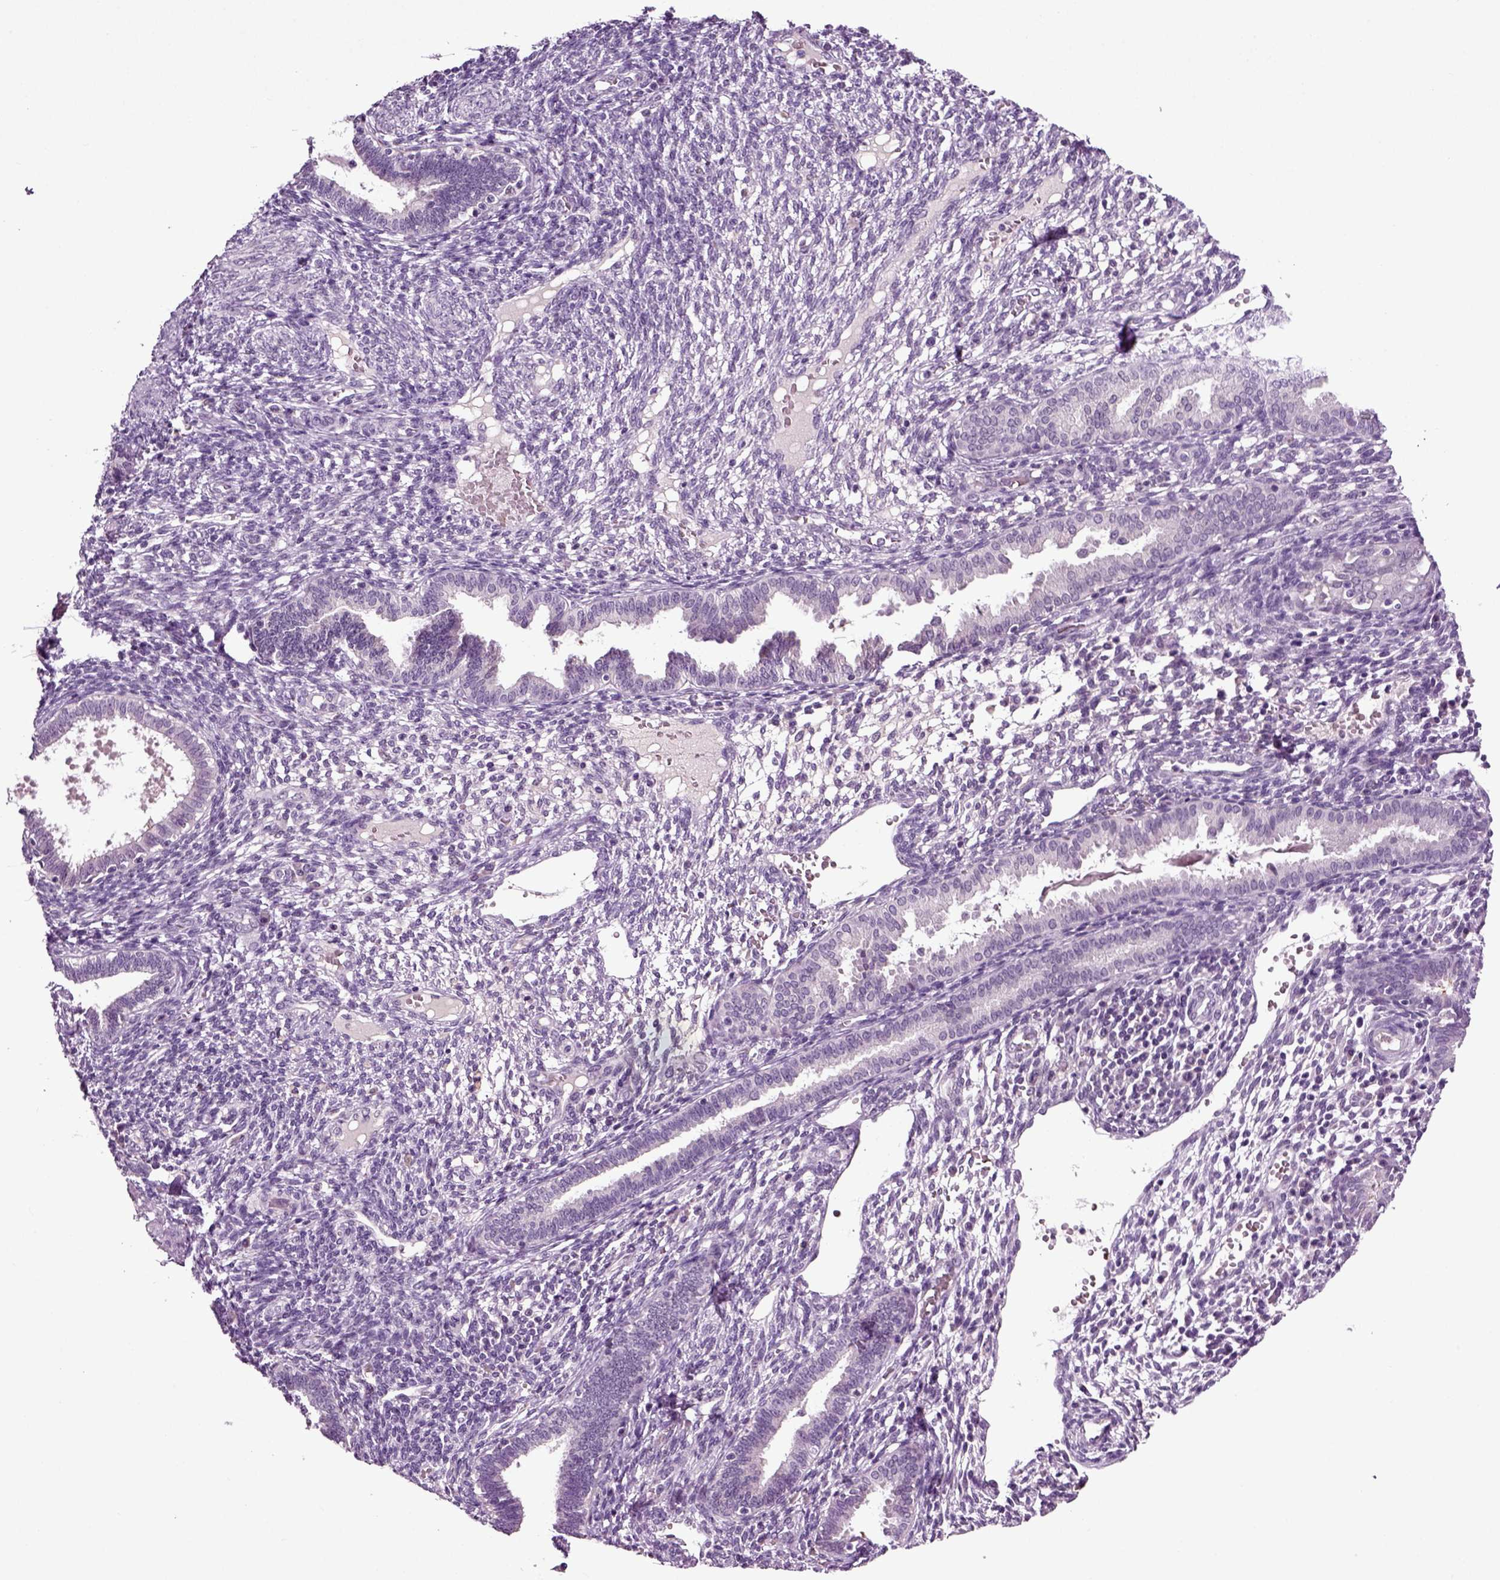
{"staining": {"intensity": "negative", "quantity": "none", "location": "none"}, "tissue": "endometrium", "cell_type": "Cells in endometrial stroma", "image_type": "normal", "snomed": [{"axis": "morphology", "description": "Normal tissue, NOS"}, {"axis": "topography", "description": "Endometrium"}], "caption": "Immunohistochemistry (IHC) of benign human endometrium displays no staining in cells in endometrial stroma.", "gene": "SPATA17", "patient": {"sex": "female", "age": 42}}